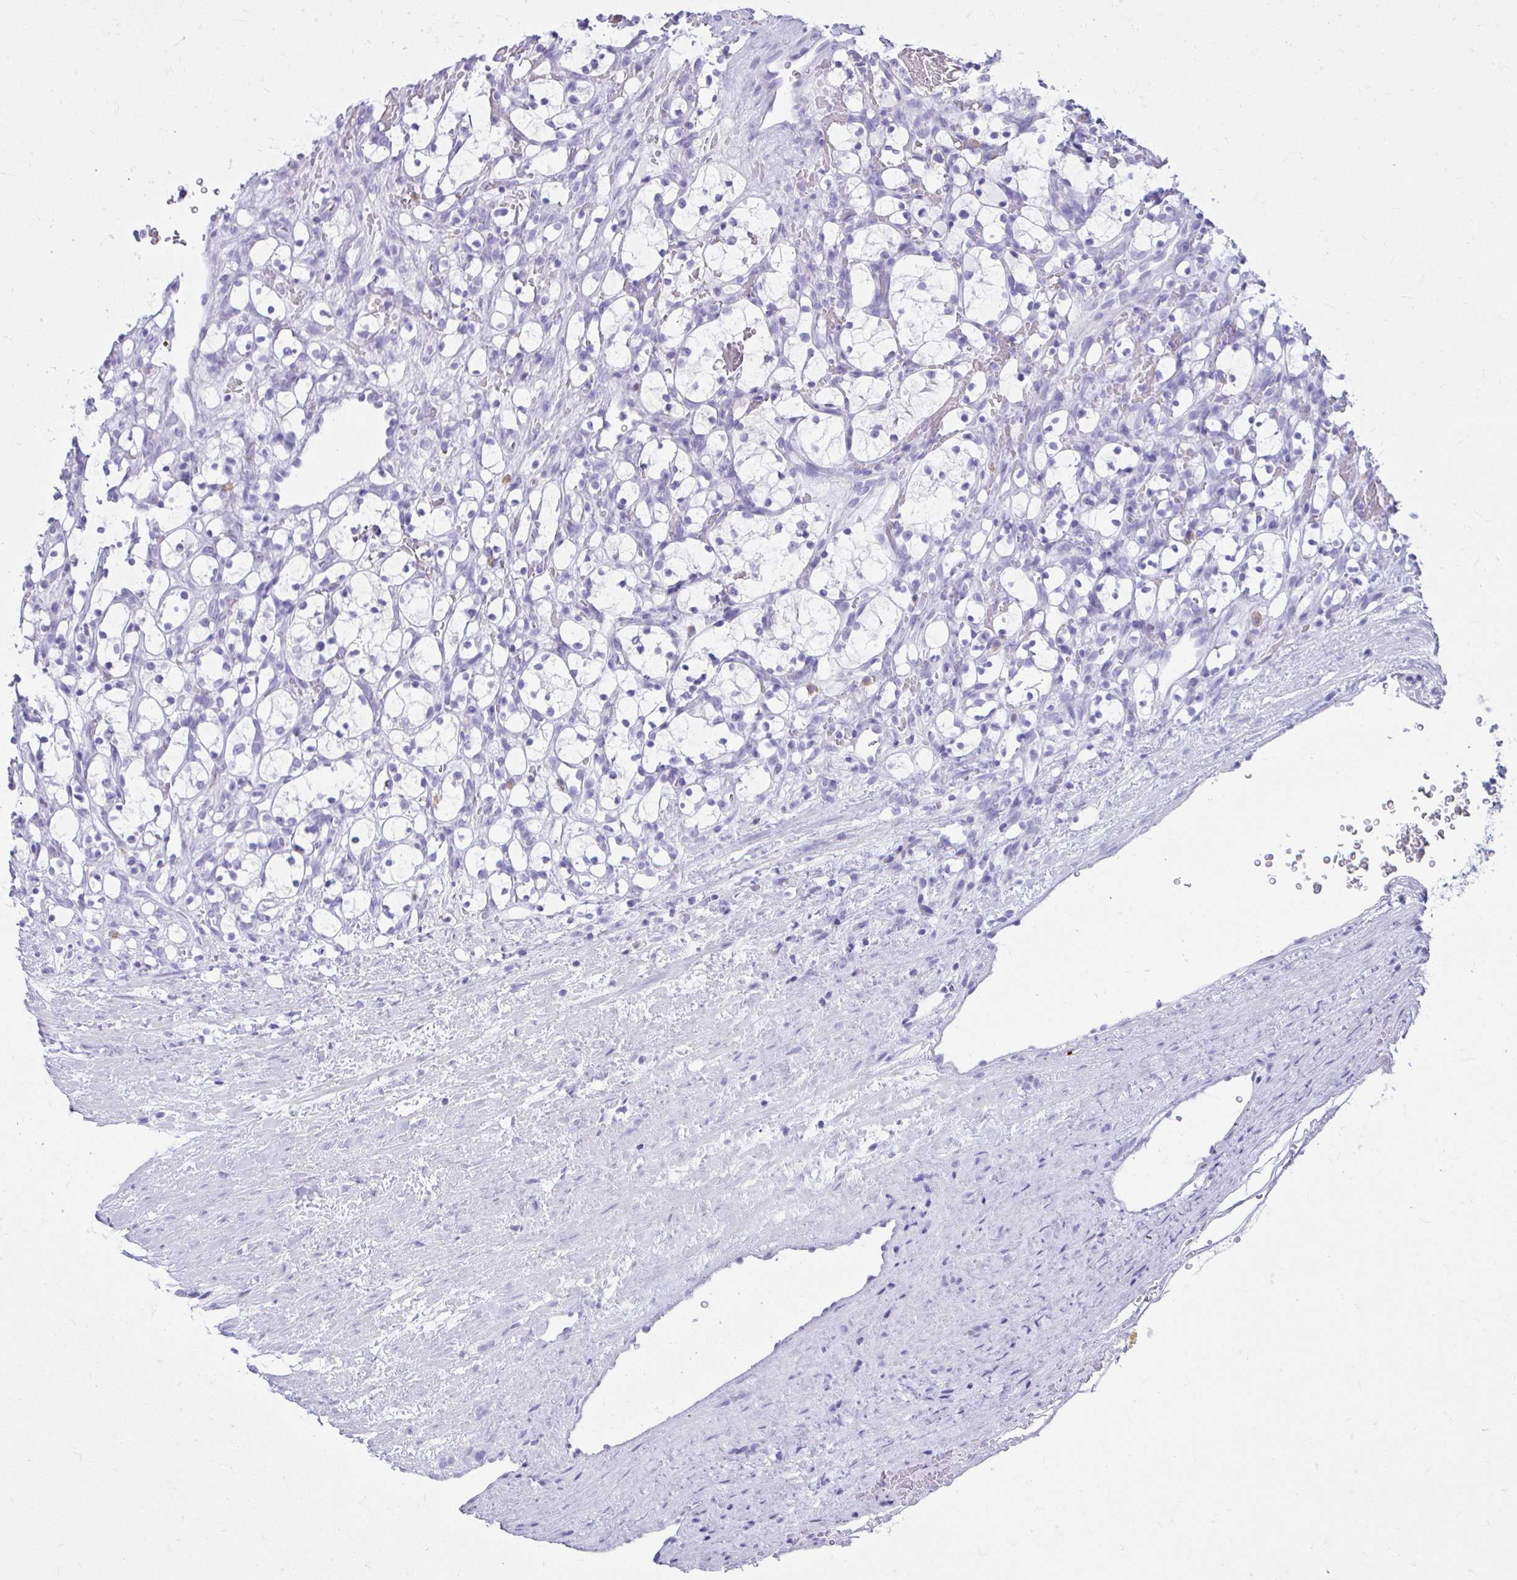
{"staining": {"intensity": "negative", "quantity": "none", "location": "none"}, "tissue": "renal cancer", "cell_type": "Tumor cells", "image_type": "cancer", "snomed": [{"axis": "morphology", "description": "Adenocarcinoma, NOS"}, {"axis": "topography", "description": "Kidney"}], "caption": "High magnification brightfield microscopy of renal adenocarcinoma stained with DAB (brown) and counterstained with hematoxylin (blue): tumor cells show no significant positivity.", "gene": "ATP4B", "patient": {"sex": "female", "age": 69}}